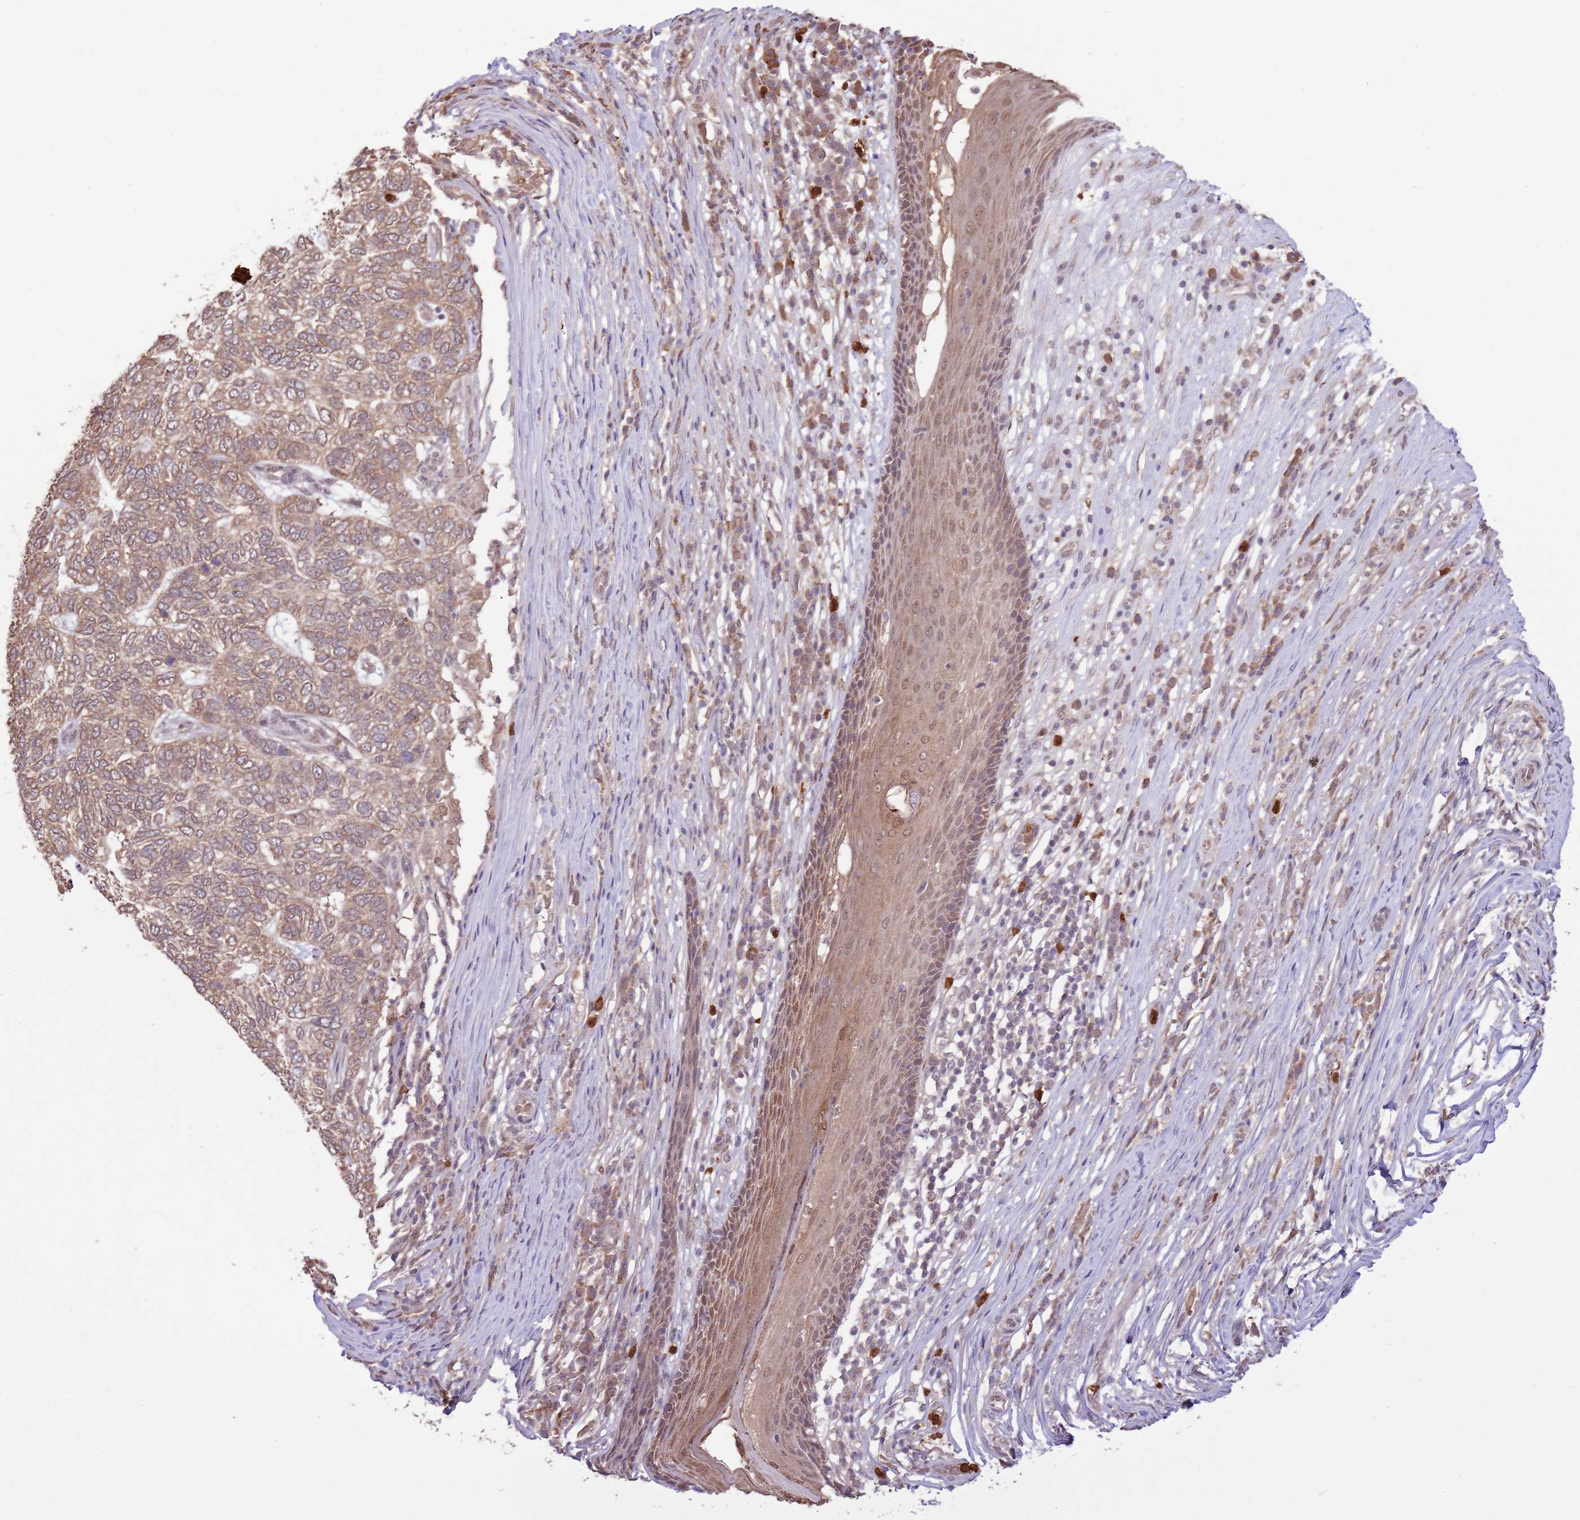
{"staining": {"intensity": "weak", "quantity": "25%-75%", "location": "cytoplasmic/membranous"}, "tissue": "skin cancer", "cell_type": "Tumor cells", "image_type": "cancer", "snomed": [{"axis": "morphology", "description": "Basal cell carcinoma"}, {"axis": "topography", "description": "Skin"}], "caption": "Weak cytoplasmic/membranous staining is identified in about 25%-75% of tumor cells in skin basal cell carcinoma. The protein is shown in brown color, while the nuclei are stained blue.", "gene": "AMIGO1", "patient": {"sex": "female", "age": 65}}